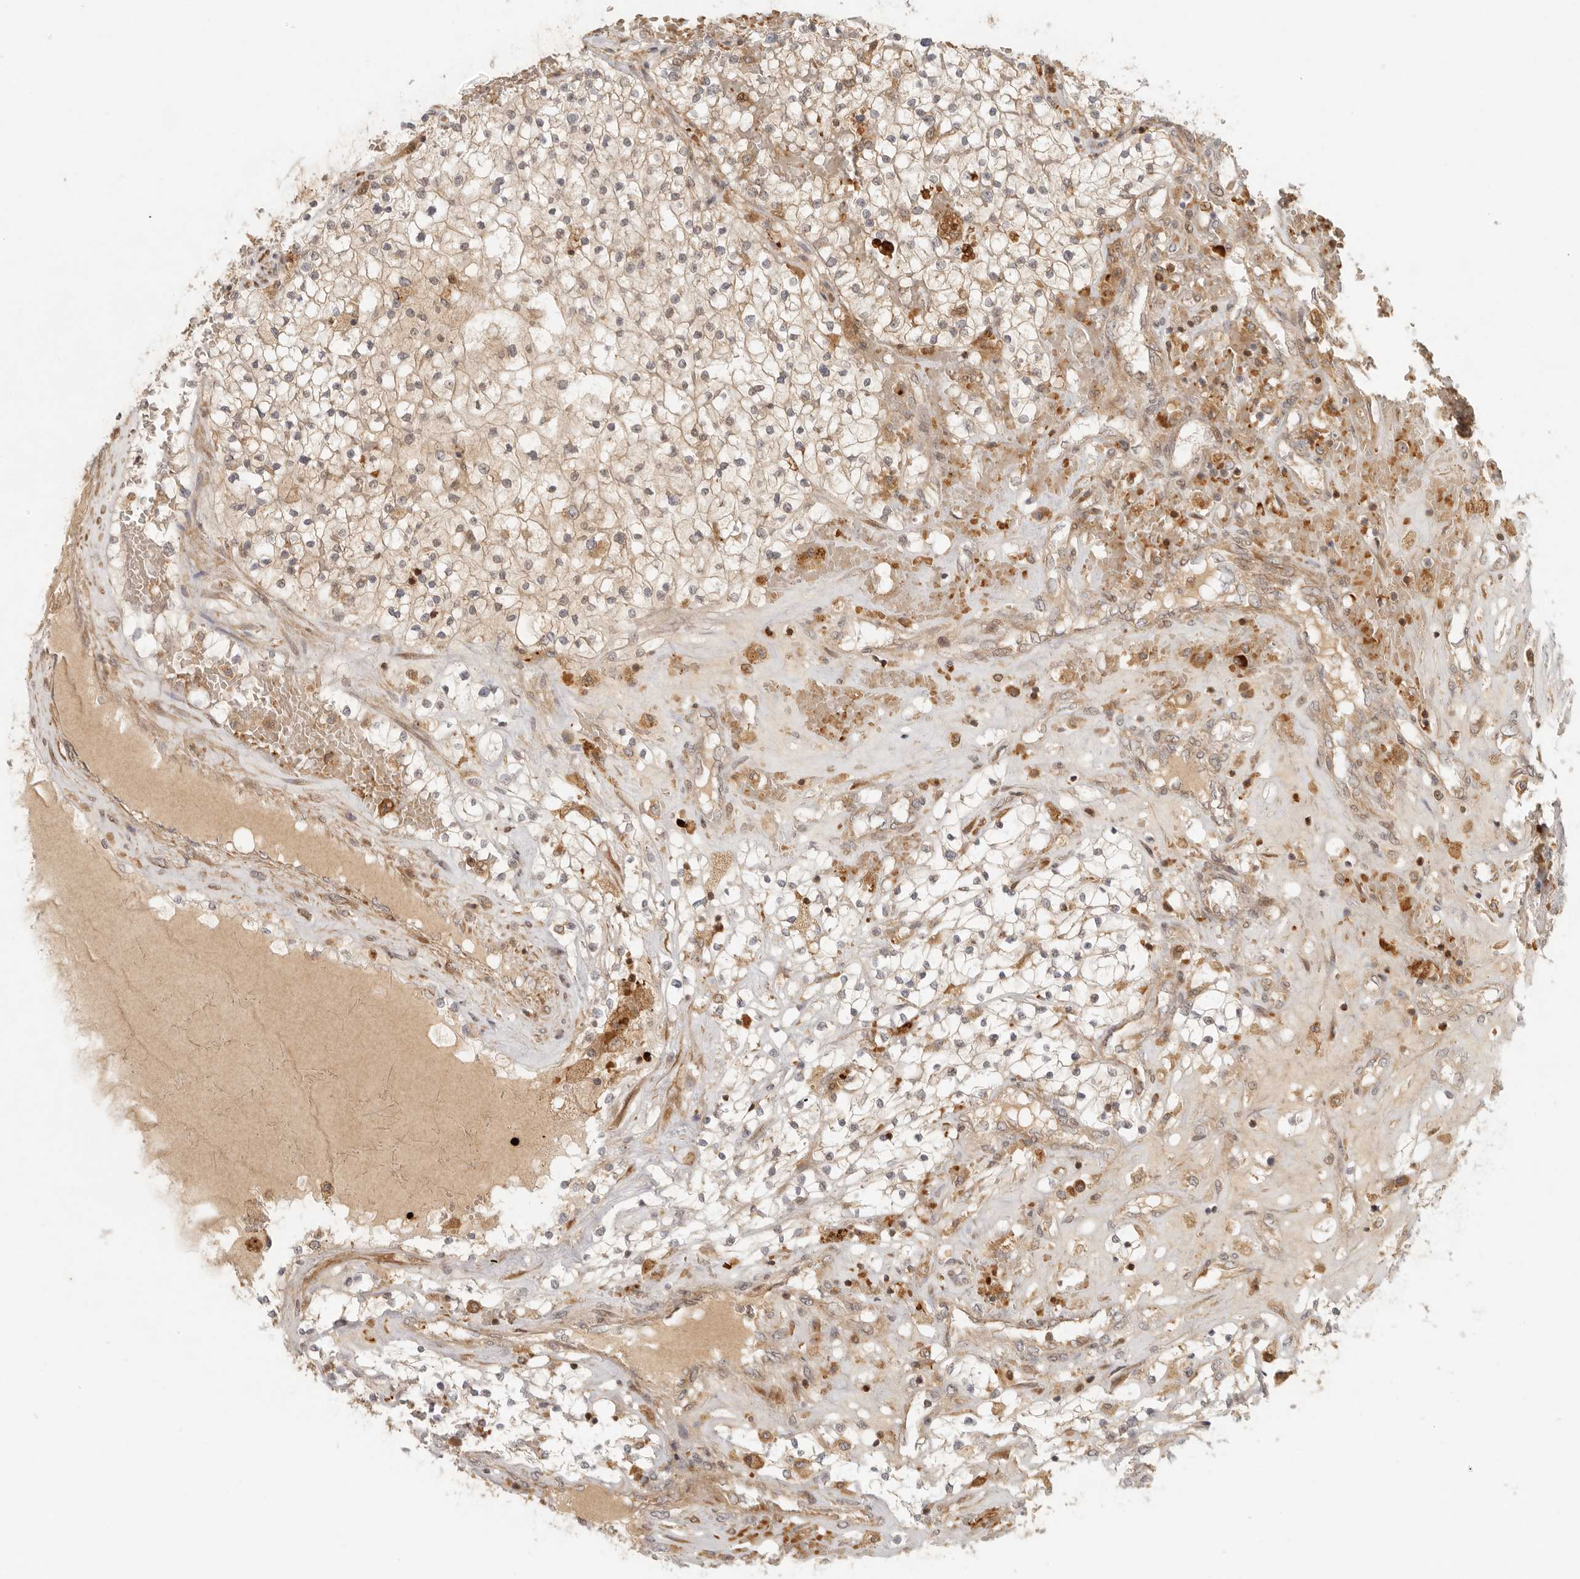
{"staining": {"intensity": "moderate", "quantity": ">75%", "location": "cytoplasmic/membranous"}, "tissue": "renal cancer", "cell_type": "Tumor cells", "image_type": "cancer", "snomed": [{"axis": "morphology", "description": "Normal tissue, NOS"}, {"axis": "morphology", "description": "Adenocarcinoma, NOS"}, {"axis": "topography", "description": "Kidney"}], "caption": "Human renal cancer (adenocarcinoma) stained for a protein (brown) demonstrates moderate cytoplasmic/membranous positive staining in approximately >75% of tumor cells.", "gene": "AHDC1", "patient": {"sex": "male", "age": 68}}